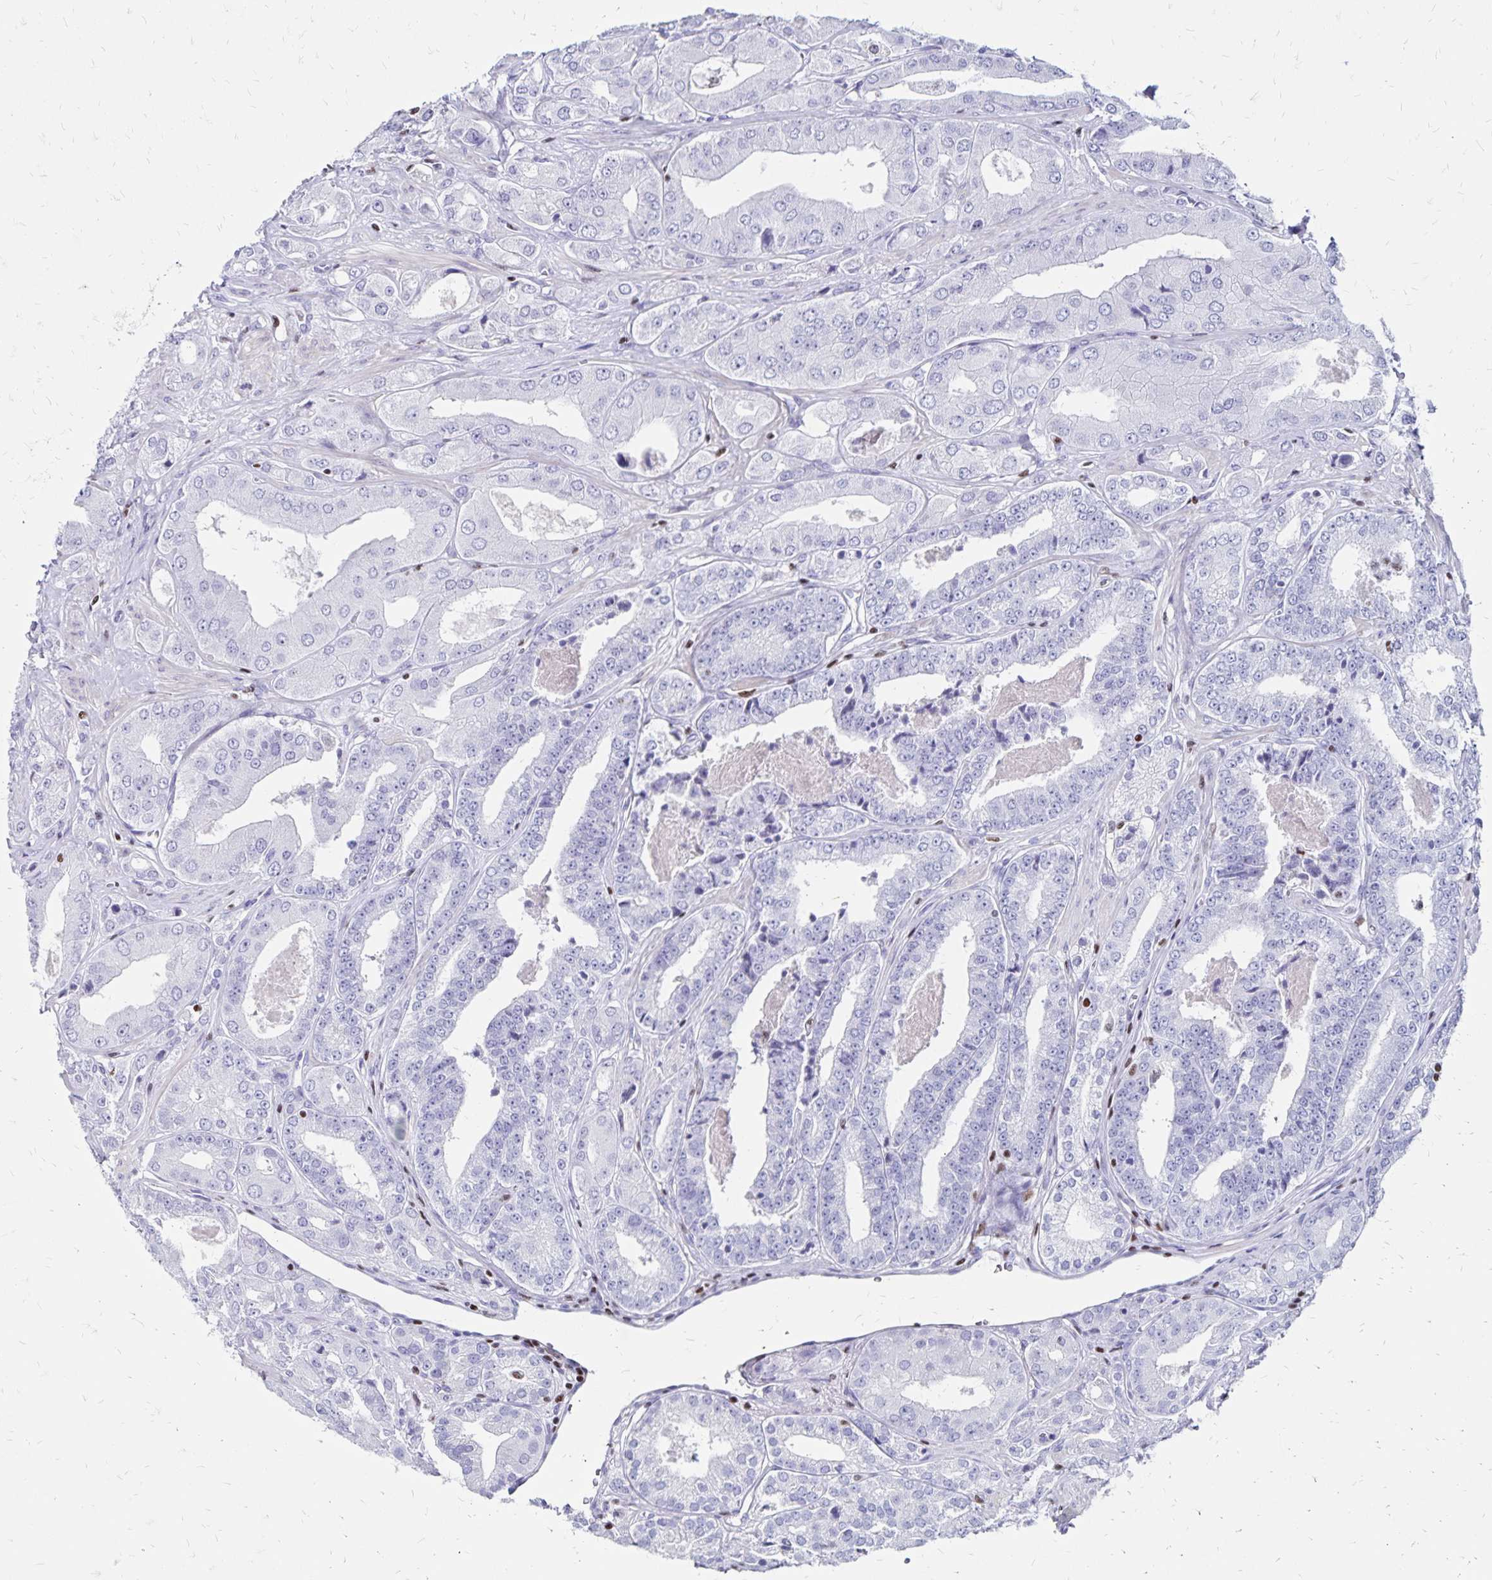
{"staining": {"intensity": "negative", "quantity": "none", "location": "none"}, "tissue": "prostate cancer", "cell_type": "Tumor cells", "image_type": "cancer", "snomed": [{"axis": "morphology", "description": "Adenocarcinoma, Low grade"}, {"axis": "topography", "description": "Prostate"}], "caption": "The immunohistochemistry (IHC) photomicrograph has no significant staining in tumor cells of low-grade adenocarcinoma (prostate) tissue.", "gene": "IKZF1", "patient": {"sex": "male", "age": 60}}